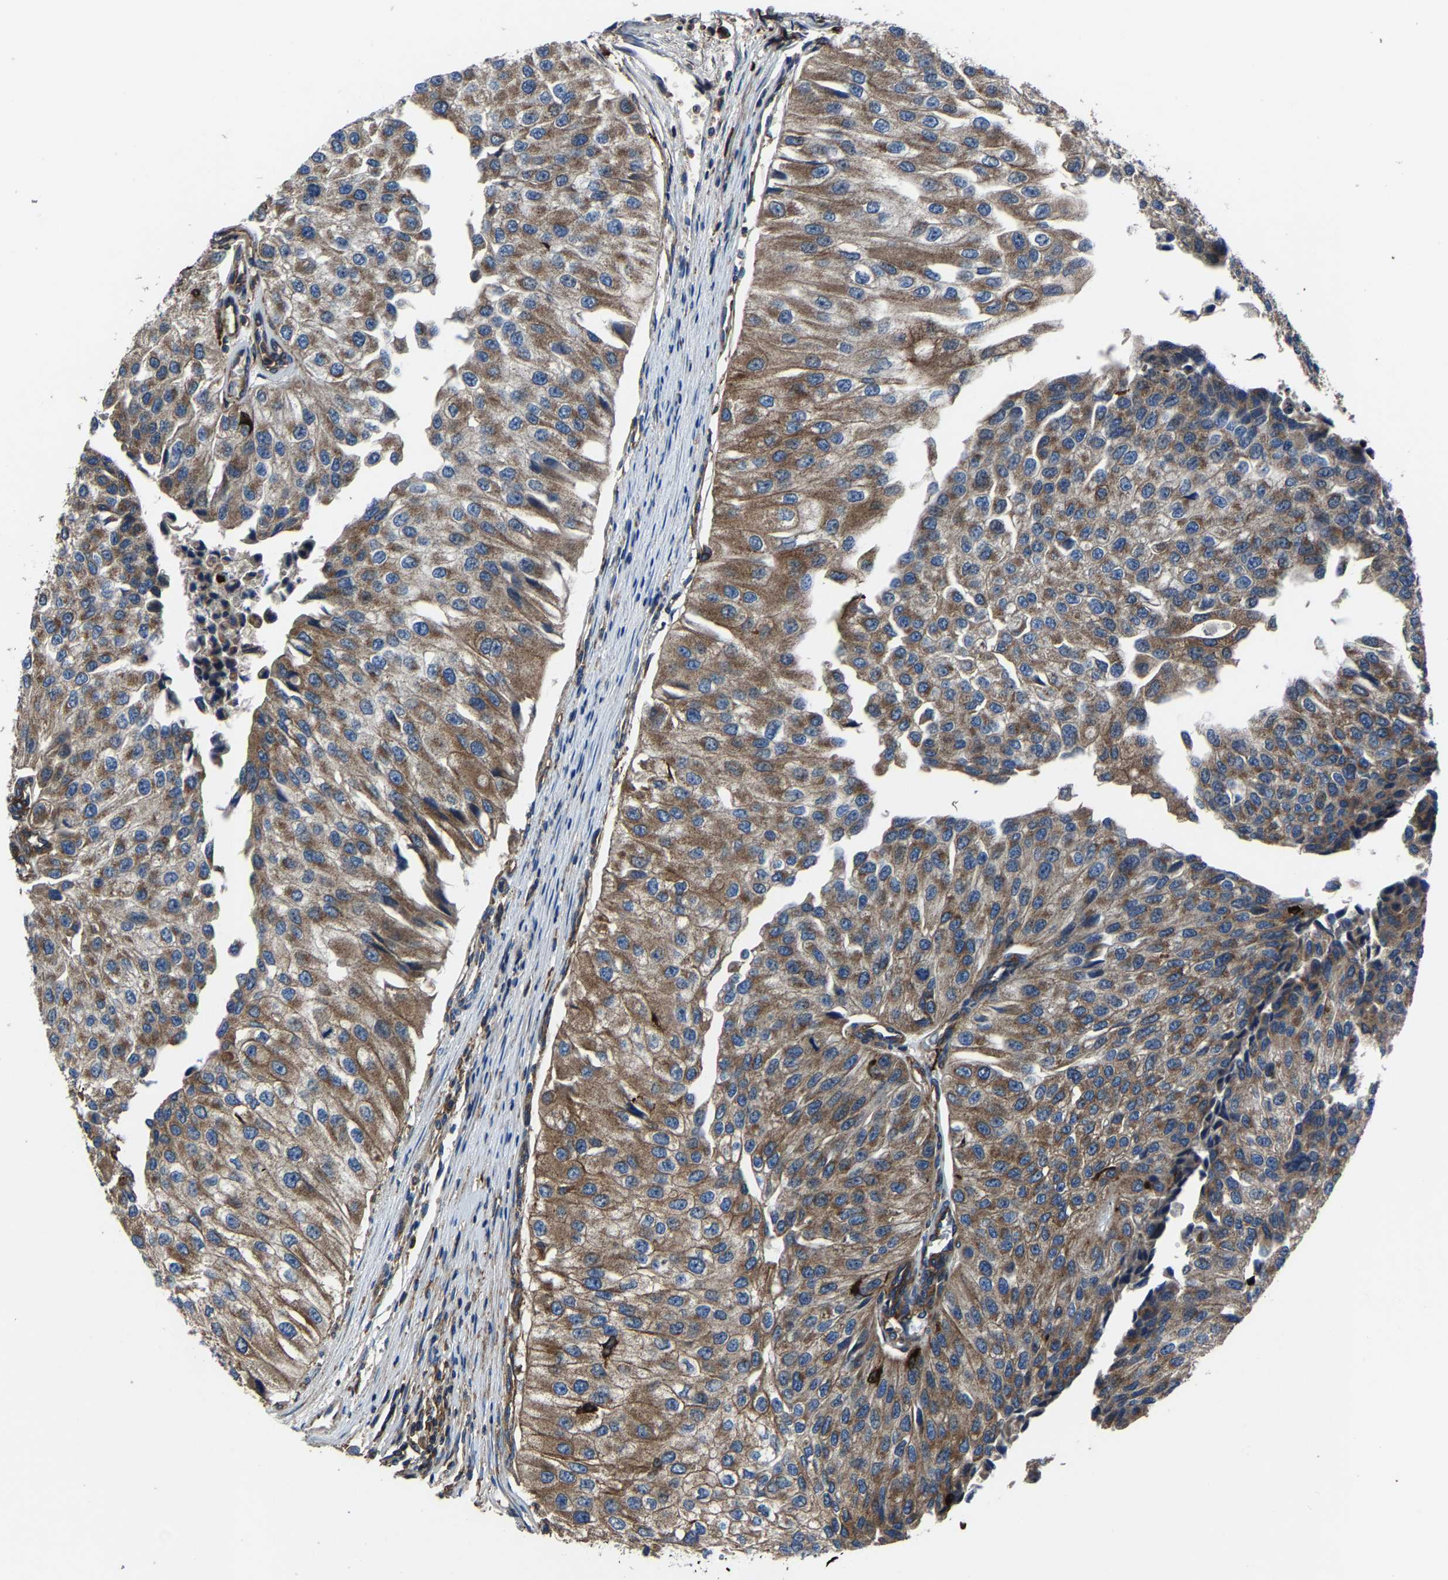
{"staining": {"intensity": "moderate", "quantity": ">75%", "location": "cytoplasmic/membranous"}, "tissue": "urothelial cancer", "cell_type": "Tumor cells", "image_type": "cancer", "snomed": [{"axis": "morphology", "description": "Urothelial carcinoma, High grade"}, {"axis": "topography", "description": "Kidney"}, {"axis": "topography", "description": "Urinary bladder"}], "caption": "Tumor cells demonstrate medium levels of moderate cytoplasmic/membranous expression in about >75% of cells in high-grade urothelial carcinoma. The staining is performed using DAB (3,3'-diaminobenzidine) brown chromogen to label protein expression. The nuclei are counter-stained blue using hematoxylin.", "gene": "KIAA1958", "patient": {"sex": "male", "age": 77}}